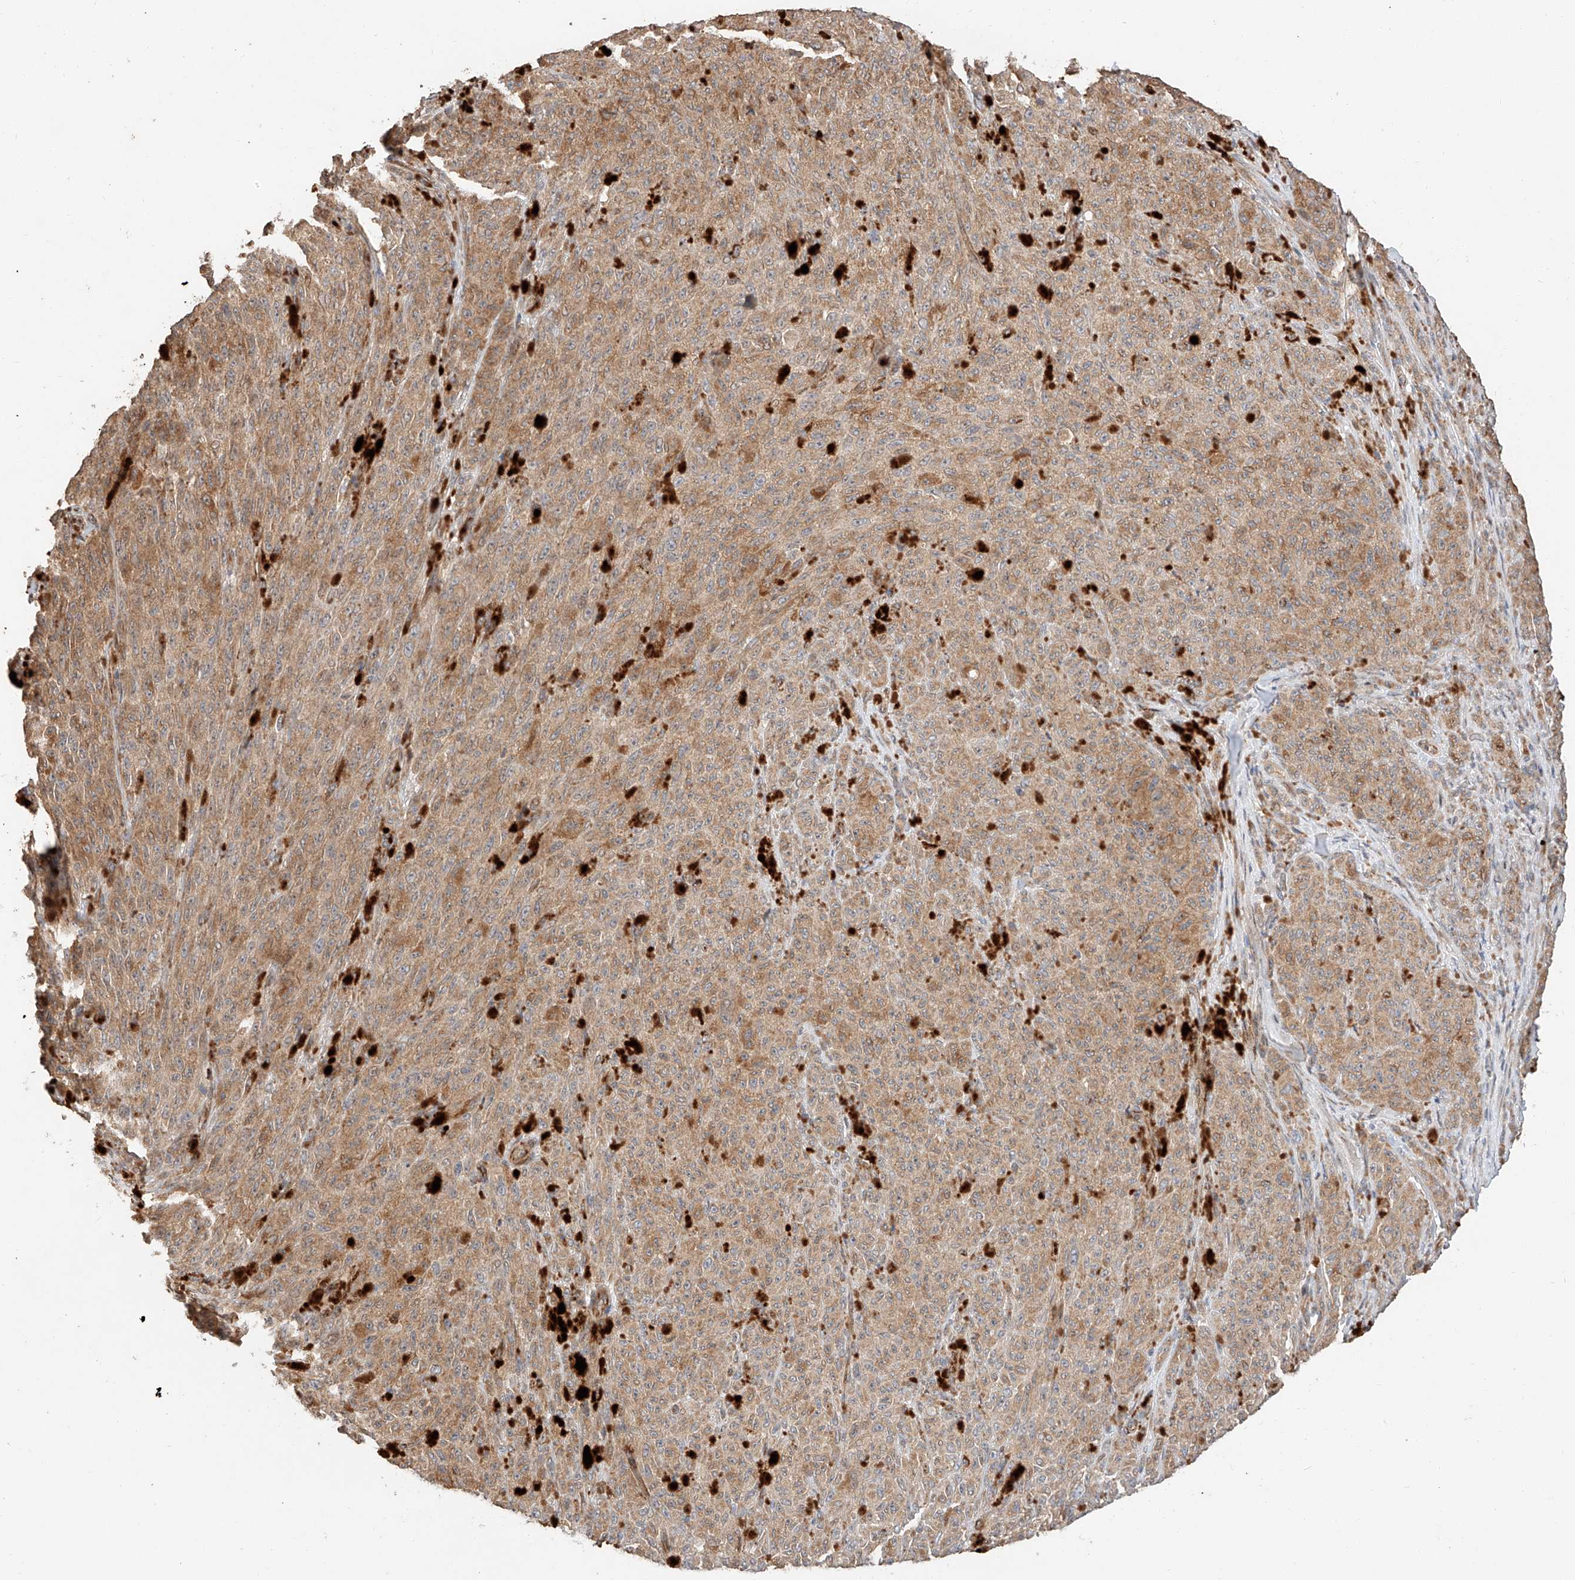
{"staining": {"intensity": "moderate", "quantity": ">75%", "location": "cytoplasmic/membranous"}, "tissue": "melanoma", "cell_type": "Tumor cells", "image_type": "cancer", "snomed": [{"axis": "morphology", "description": "Malignant melanoma, NOS"}, {"axis": "topography", "description": "Skin"}], "caption": "A brown stain shows moderate cytoplasmic/membranous expression of a protein in human malignant melanoma tumor cells.", "gene": "SUSD6", "patient": {"sex": "female", "age": 82}}